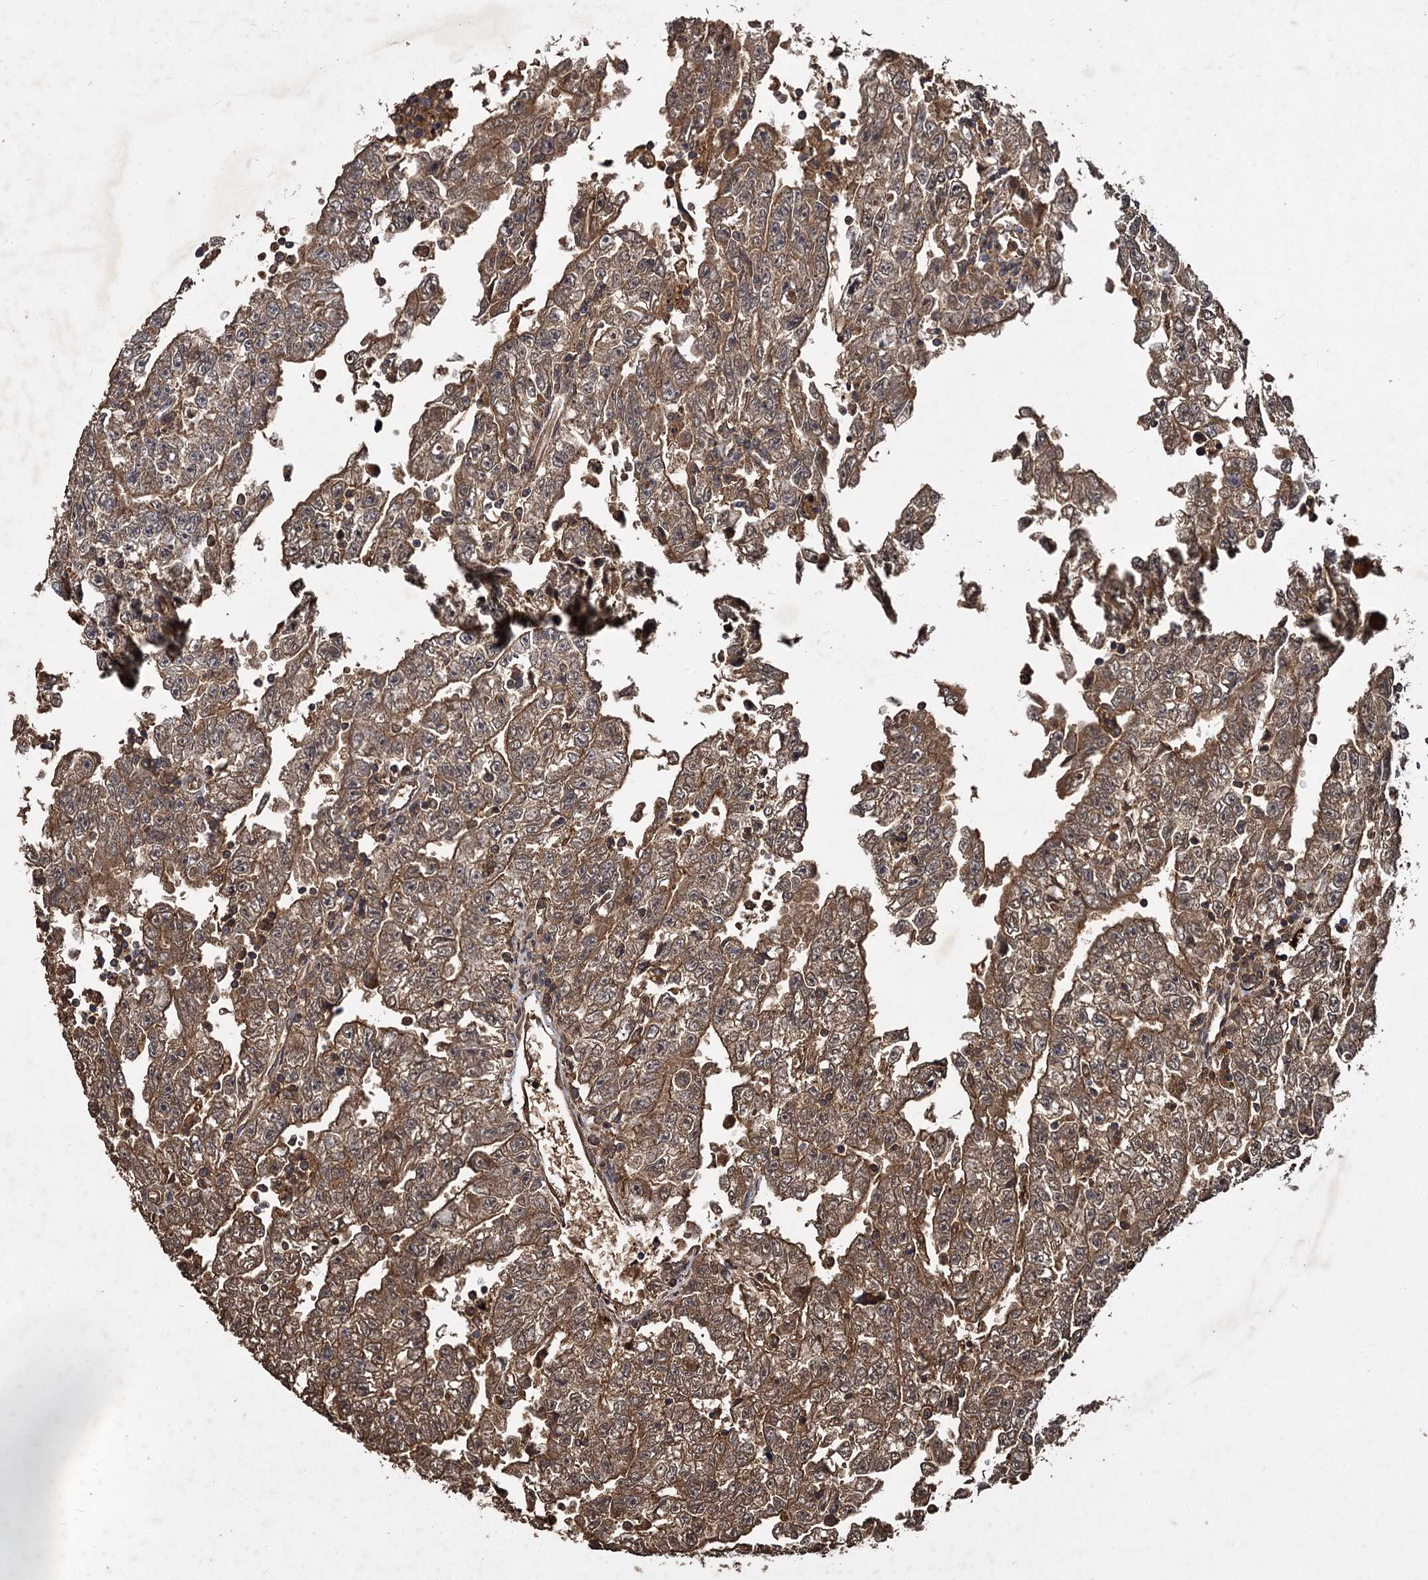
{"staining": {"intensity": "moderate", "quantity": ">75%", "location": "cytoplasmic/membranous"}, "tissue": "testis cancer", "cell_type": "Tumor cells", "image_type": "cancer", "snomed": [{"axis": "morphology", "description": "Carcinoma, Embryonal, NOS"}, {"axis": "topography", "description": "Testis"}], "caption": "A micrograph of human embryonal carcinoma (testis) stained for a protein displays moderate cytoplasmic/membranous brown staining in tumor cells. (Stains: DAB in brown, nuclei in blue, Microscopy: brightfield microscopy at high magnification).", "gene": "GCLC", "patient": {"sex": "male", "age": 25}}